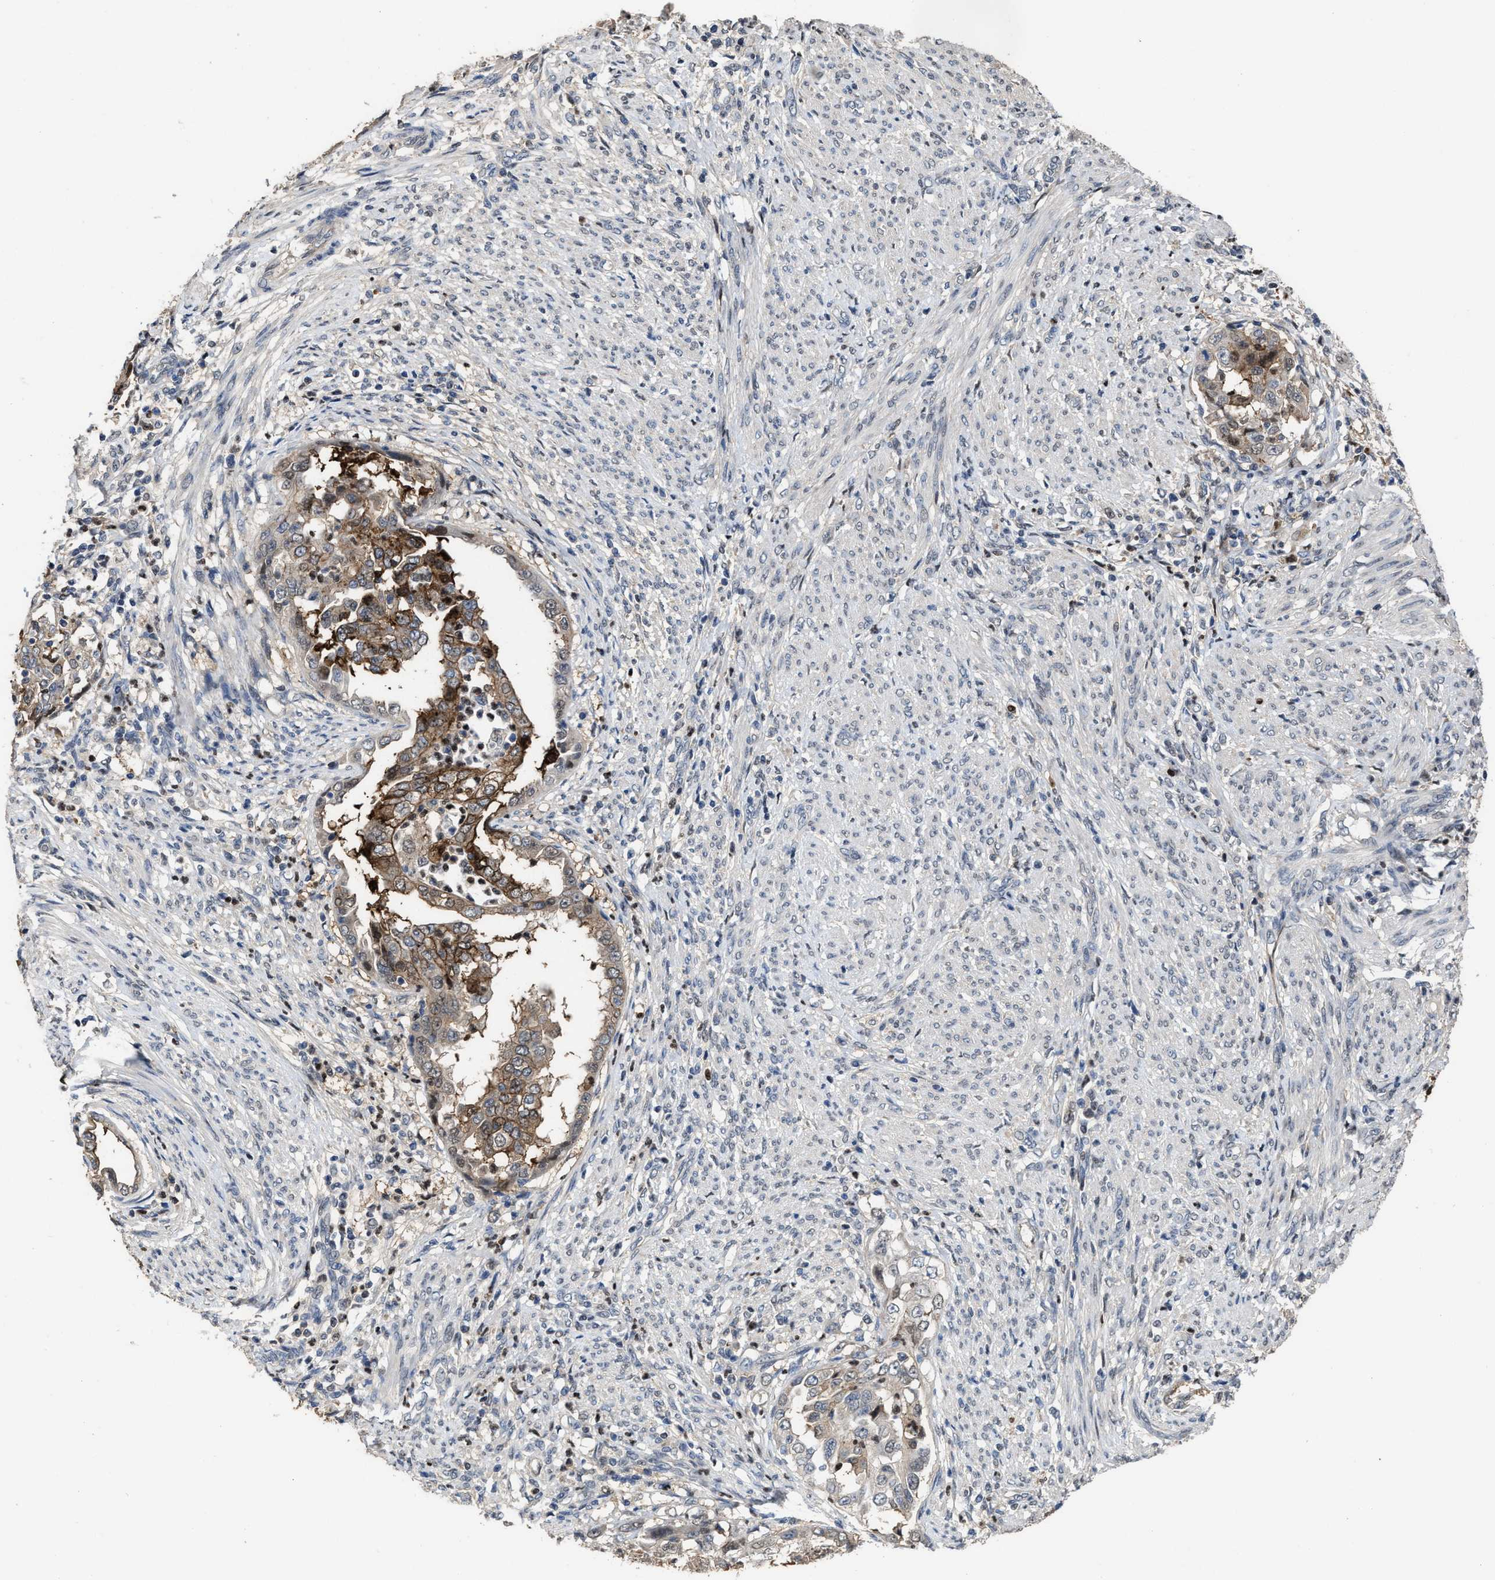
{"staining": {"intensity": "strong", "quantity": ">75%", "location": "cytoplasmic/membranous,nuclear"}, "tissue": "endometrial cancer", "cell_type": "Tumor cells", "image_type": "cancer", "snomed": [{"axis": "morphology", "description": "Adenocarcinoma, NOS"}, {"axis": "topography", "description": "Endometrium"}], "caption": "A photomicrograph of human endometrial cancer (adenocarcinoma) stained for a protein displays strong cytoplasmic/membranous and nuclear brown staining in tumor cells.", "gene": "ZNF20", "patient": {"sex": "female", "age": 85}}